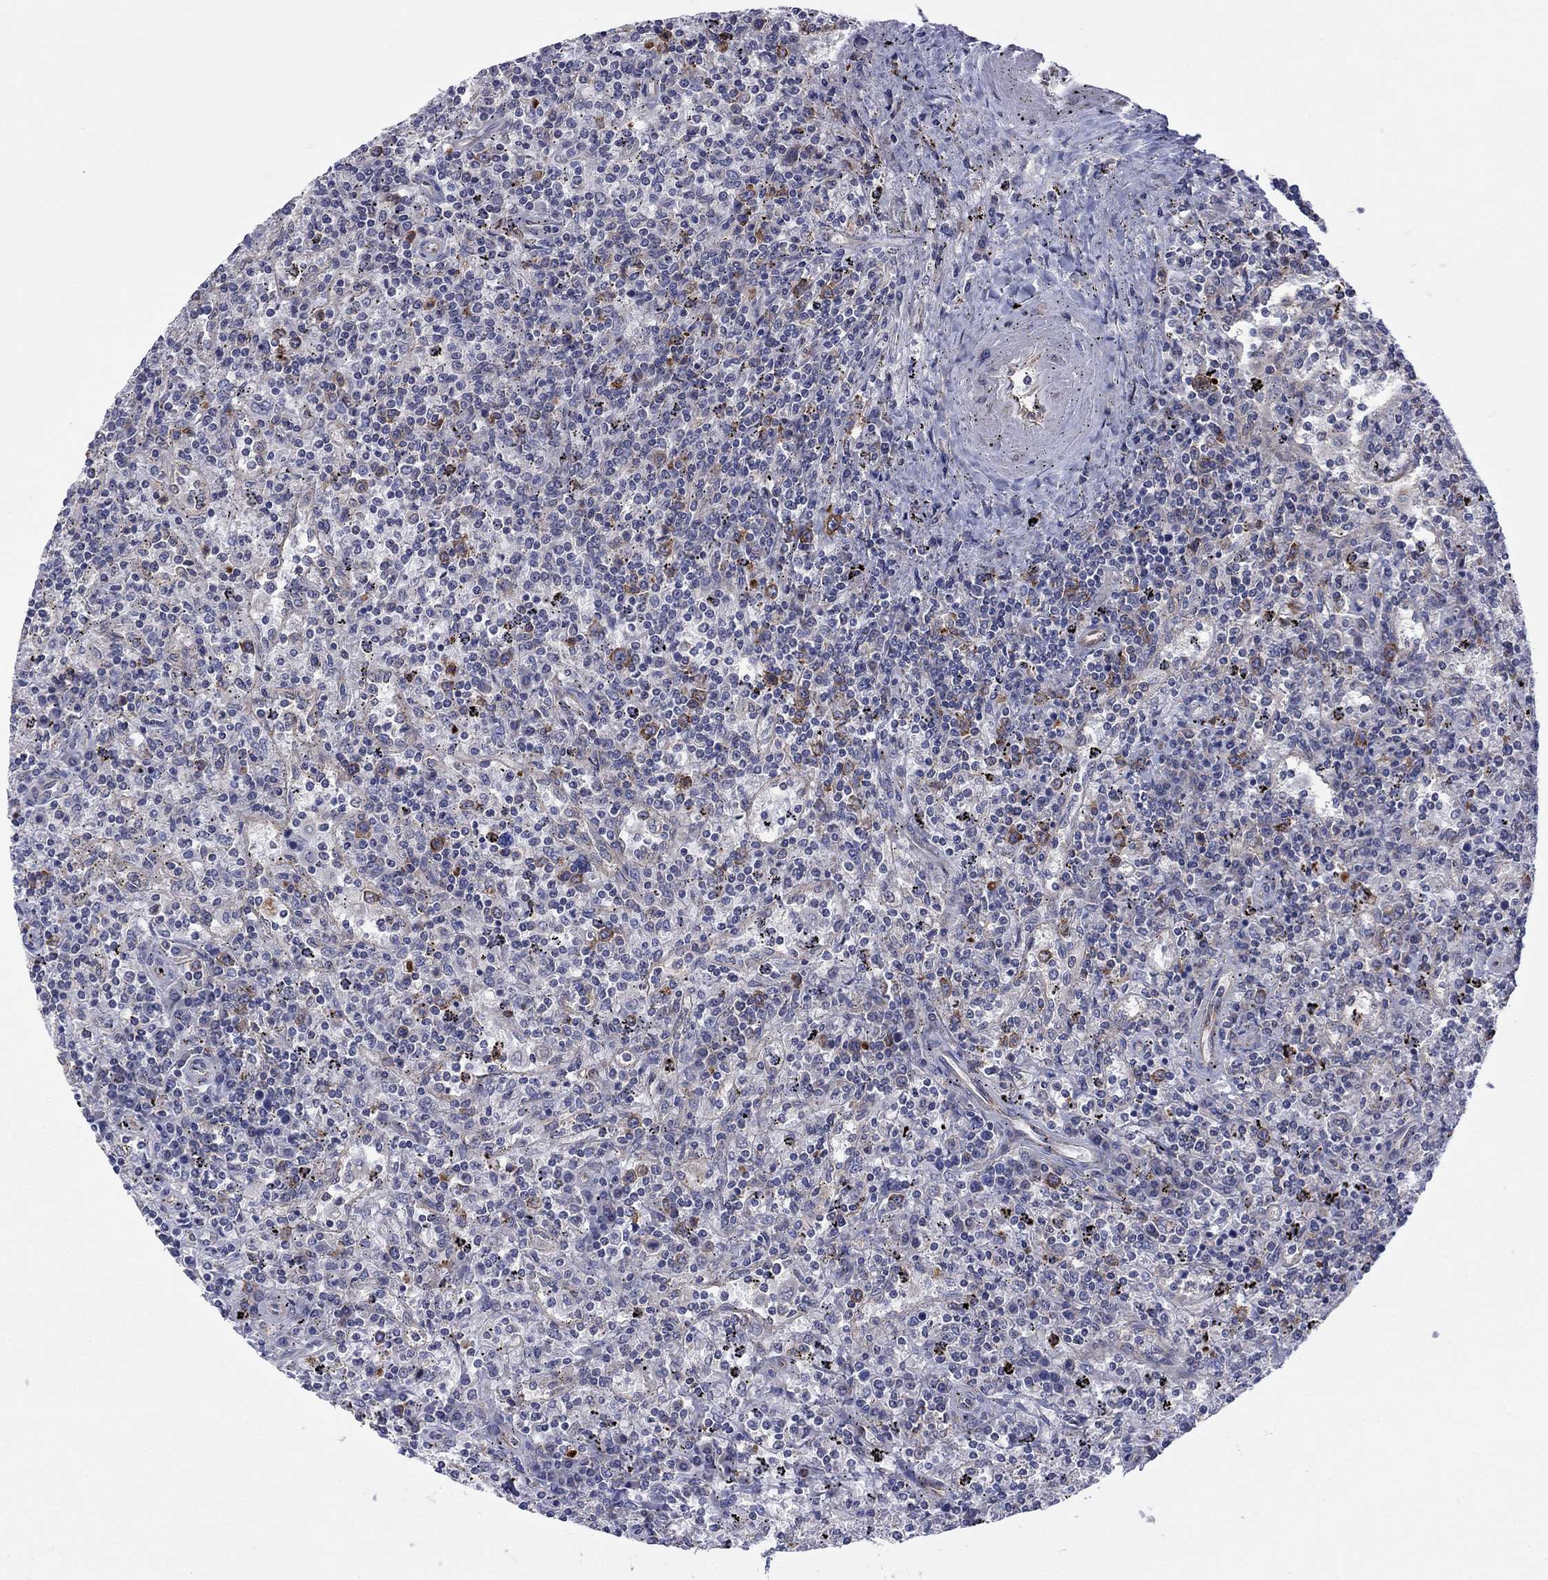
{"staining": {"intensity": "negative", "quantity": "none", "location": "none"}, "tissue": "lymphoma", "cell_type": "Tumor cells", "image_type": "cancer", "snomed": [{"axis": "morphology", "description": "Malignant lymphoma, non-Hodgkin's type, Low grade"}, {"axis": "topography", "description": "Spleen"}], "caption": "Human low-grade malignant lymphoma, non-Hodgkin's type stained for a protein using IHC displays no positivity in tumor cells.", "gene": "GPR155", "patient": {"sex": "male", "age": 62}}